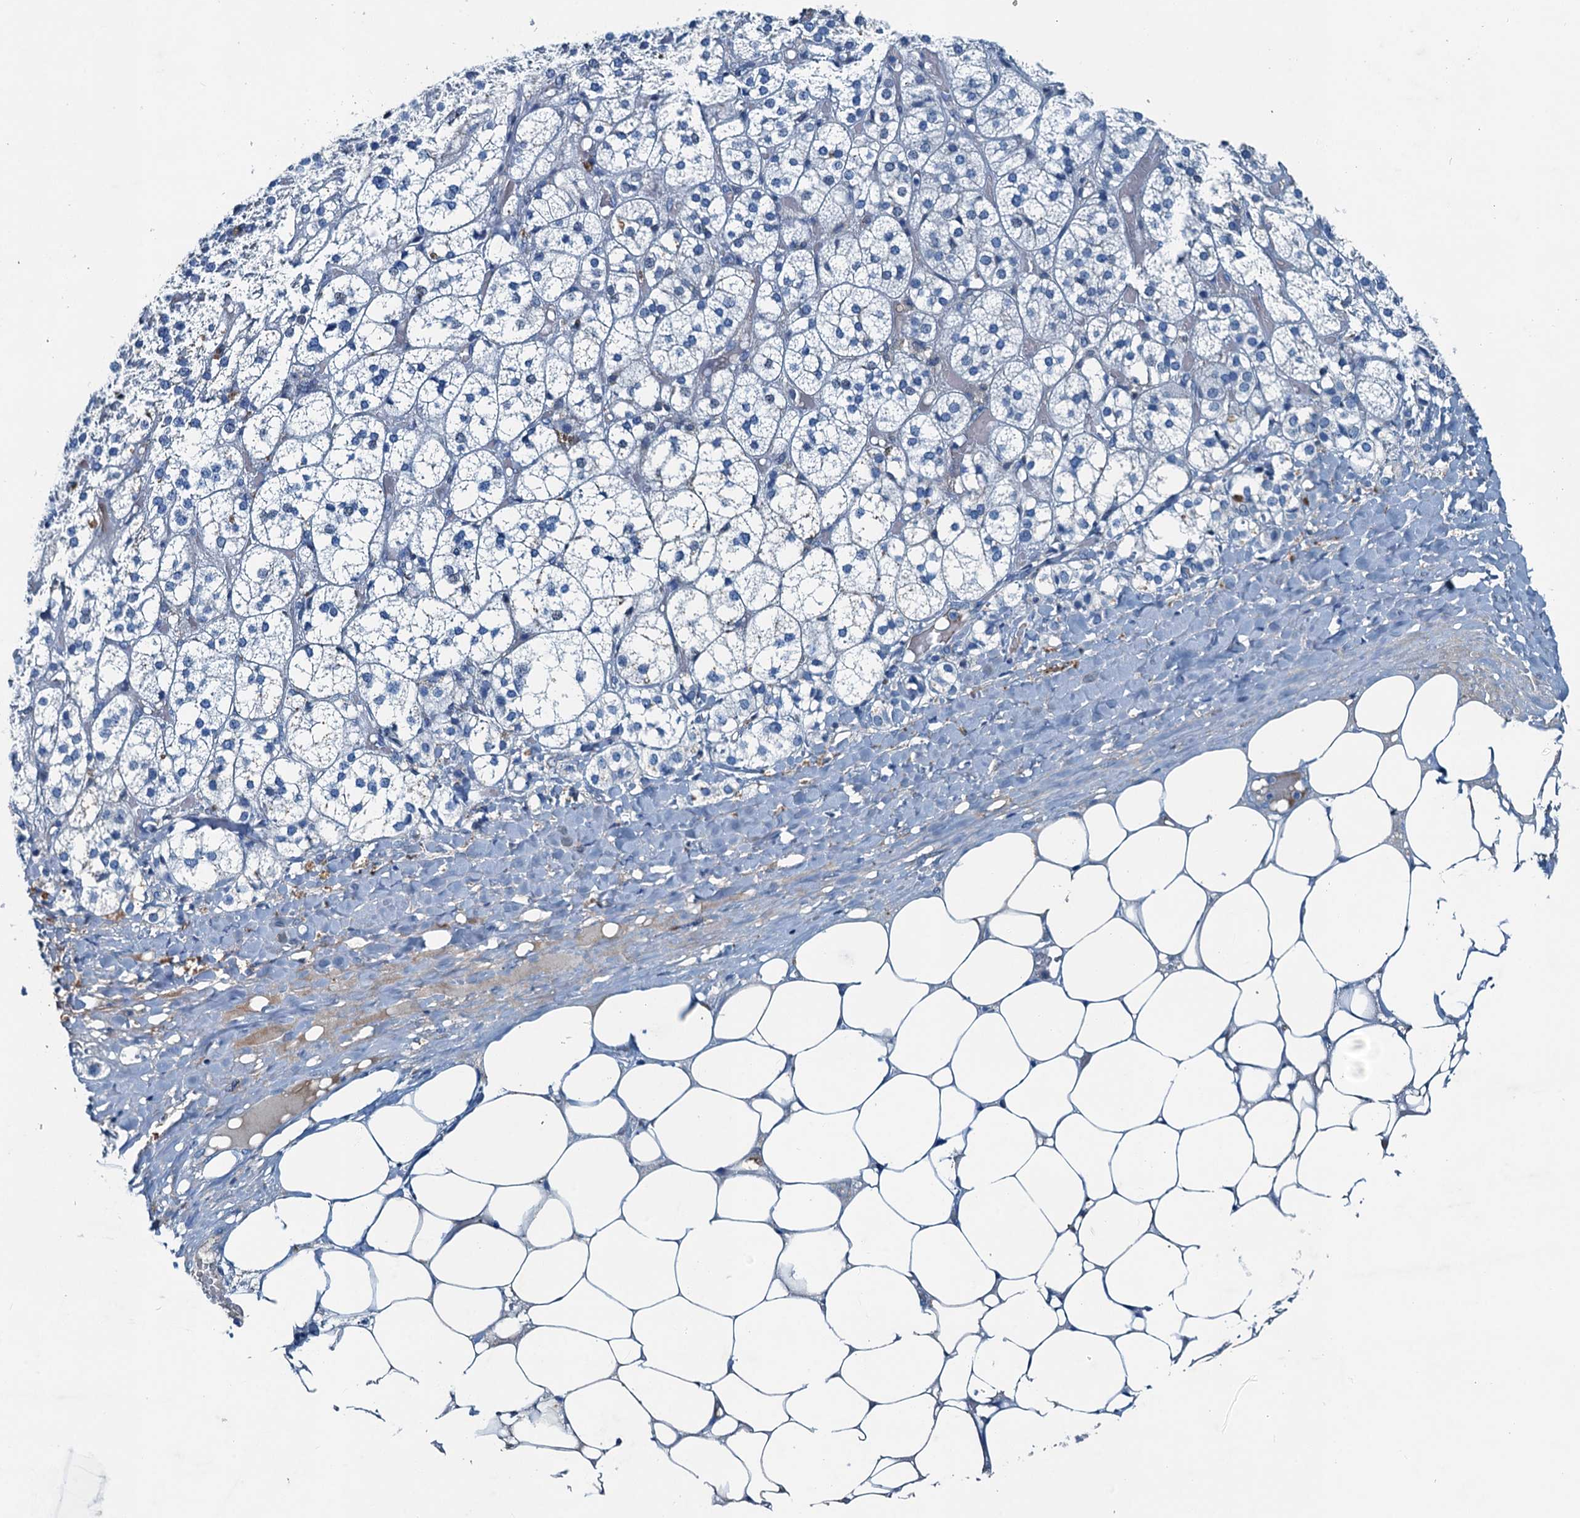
{"staining": {"intensity": "negative", "quantity": "none", "location": "none"}, "tissue": "adrenal gland", "cell_type": "Glandular cells", "image_type": "normal", "snomed": [{"axis": "morphology", "description": "Normal tissue, NOS"}, {"axis": "topography", "description": "Adrenal gland"}], "caption": "This is a image of IHC staining of normal adrenal gland, which shows no staining in glandular cells. Nuclei are stained in blue.", "gene": "RAB3IL1", "patient": {"sex": "female", "age": 61}}